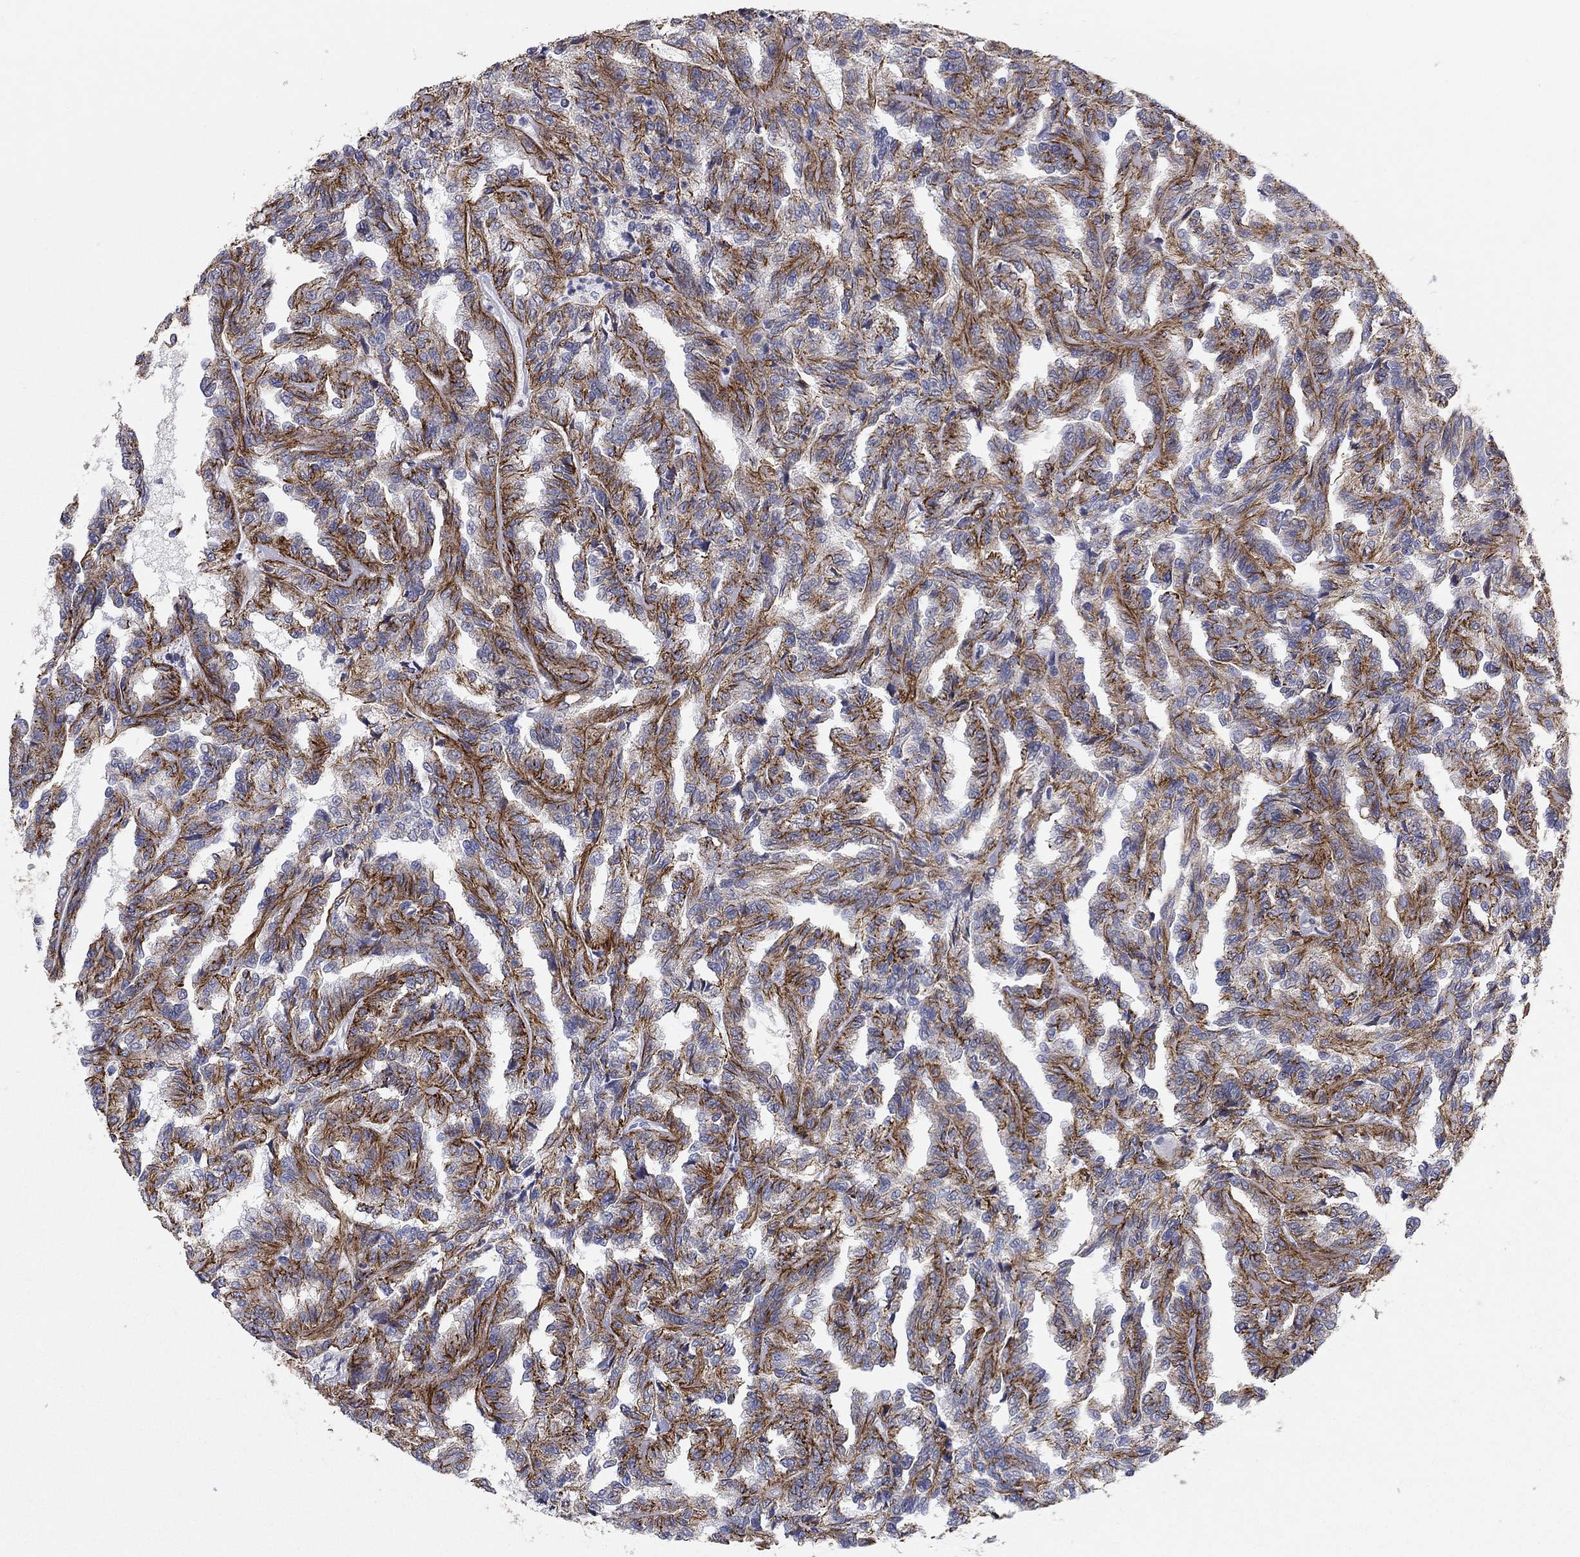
{"staining": {"intensity": "strong", "quantity": ">75%", "location": "cytoplasmic/membranous"}, "tissue": "renal cancer", "cell_type": "Tumor cells", "image_type": "cancer", "snomed": [{"axis": "morphology", "description": "Adenocarcinoma, NOS"}, {"axis": "topography", "description": "Kidney"}], "caption": "Protein expression analysis of adenocarcinoma (renal) shows strong cytoplasmic/membranous staining in about >75% of tumor cells.", "gene": "SEPTIN3", "patient": {"sex": "male", "age": 79}}